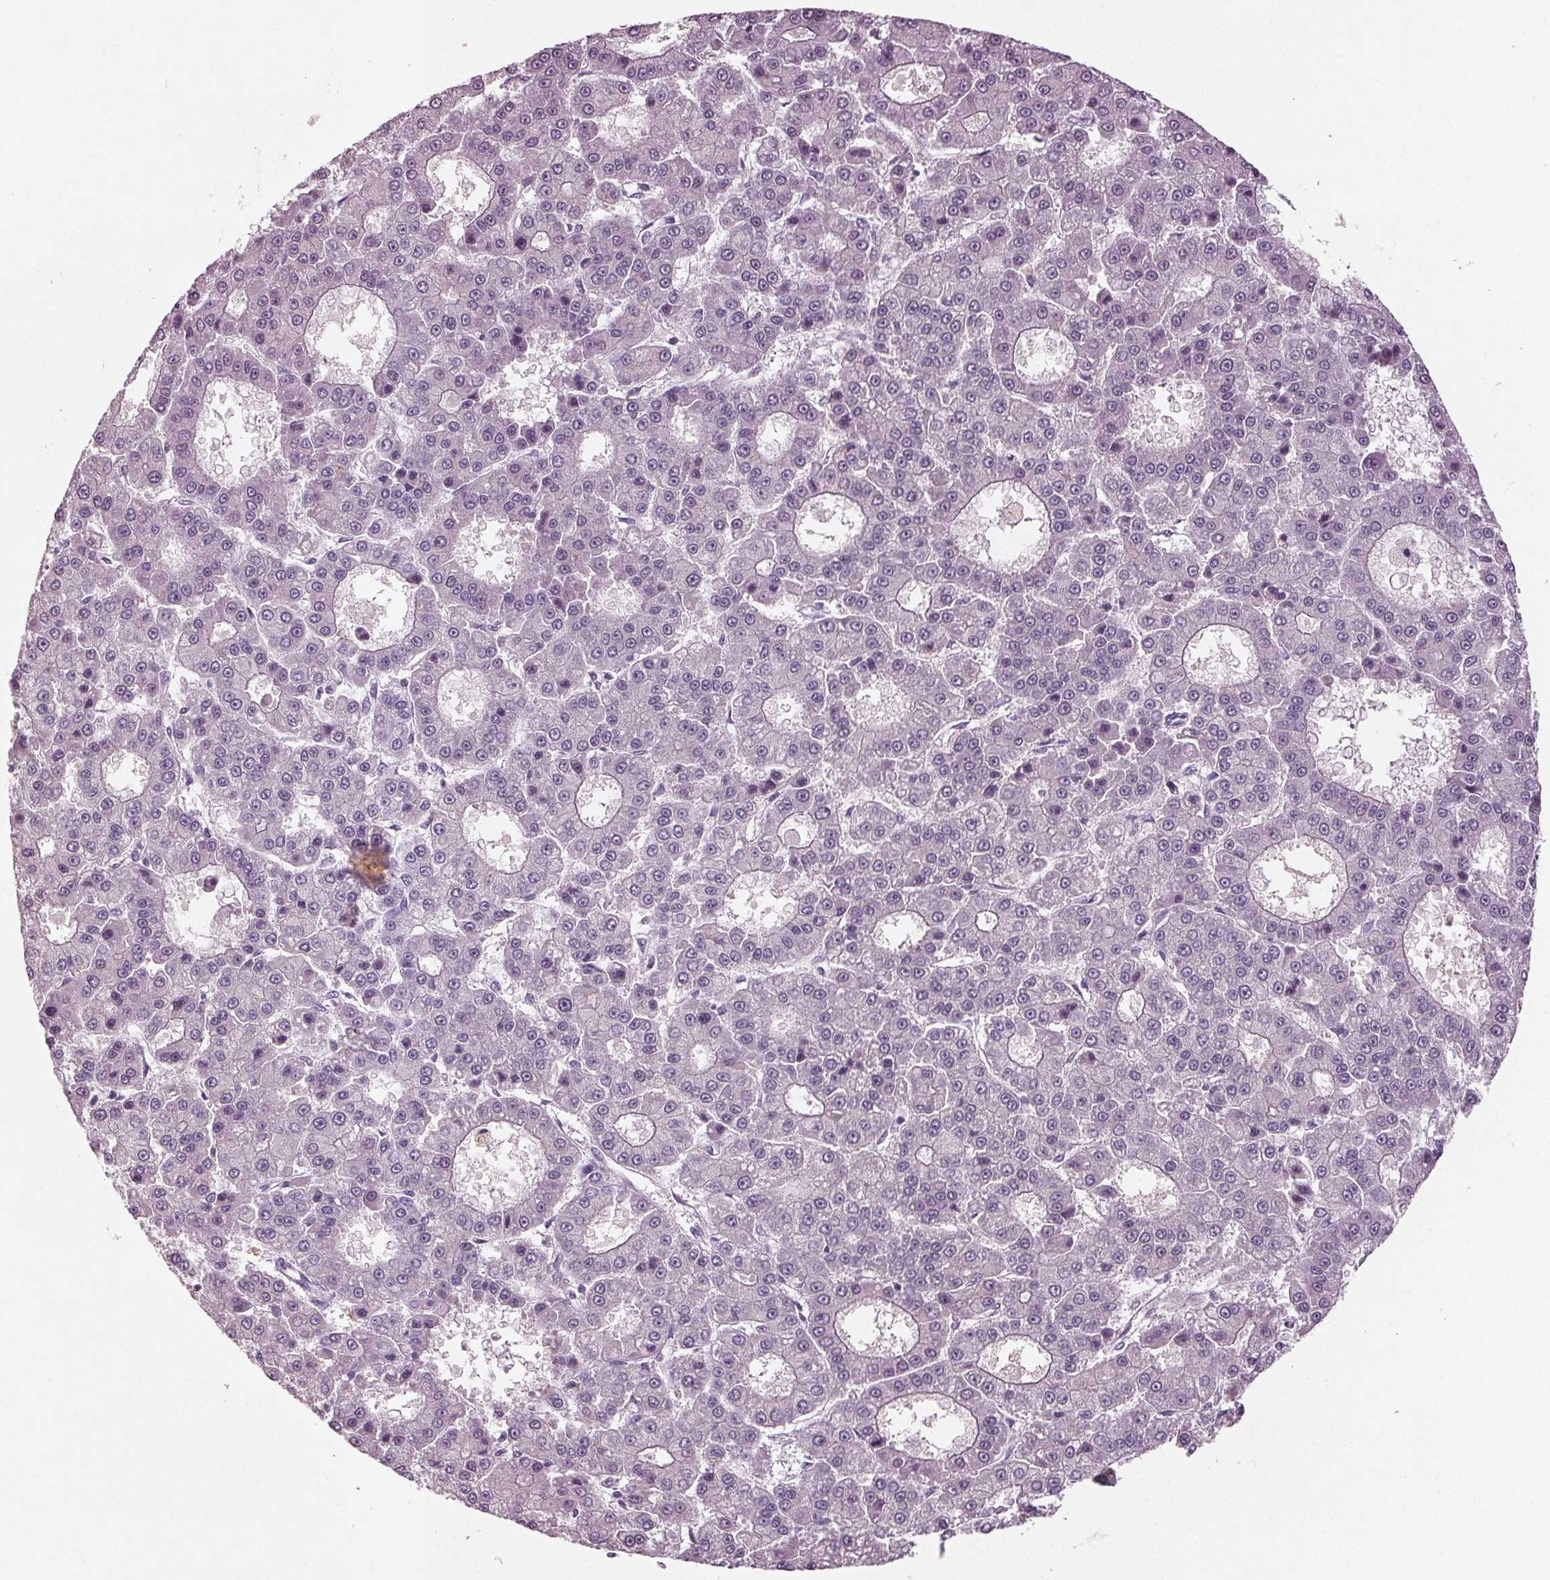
{"staining": {"intensity": "negative", "quantity": "none", "location": "none"}, "tissue": "liver cancer", "cell_type": "Tumor cells", "image_type": "cancer", "snomed": [{"axis": "morphology", "description": "Carcinoma, Hepatocellular, NOS"}, {"axis": "topography", "description": "Liver"}], "caption": "Tumor cells are negative for protein expression in human liver hepatocellular carcinoma.", "gene": "BHLHE22", "patient": {"sex": "male", "age": 70}}